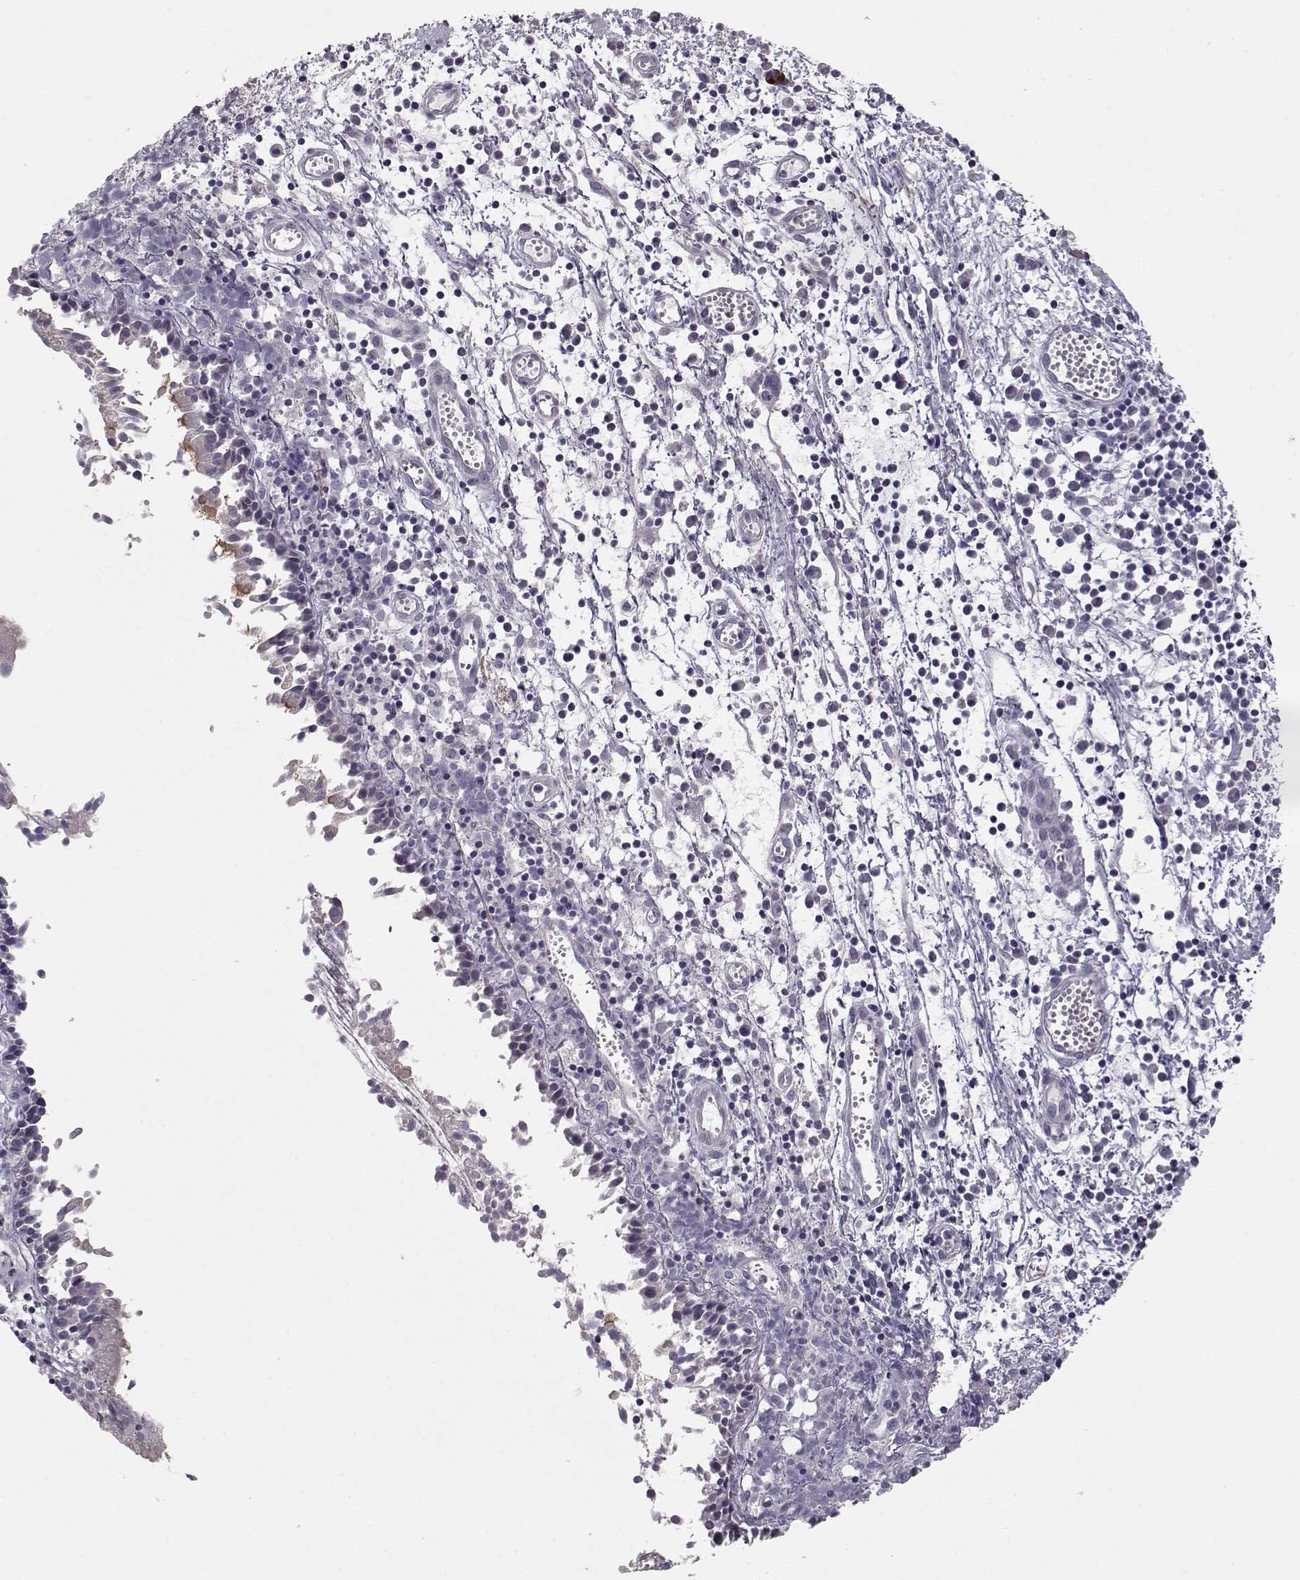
{"staining": {"intensity": "moderate", "quantity": "<25%", "location": "cytoplasmic/membranous"}, "tissue": "nasopharynx", "cell_type": "Respiratory epithelial cells", "image_type": "normal", "snomed": [{"axis": "morphology", "description": "Normal tissue, NOS"}, {"axis": "topography", "description": "Nasopharynx"}], "caption": "An IHC image of benign tissue is shown. Protein staining in brown shows moderate cytoplasmic/membranous positivity in nasopharynx within respiratory epithelial cells.", "gene": "GRK1", "patient": {"sex": "male", "age": 9}}